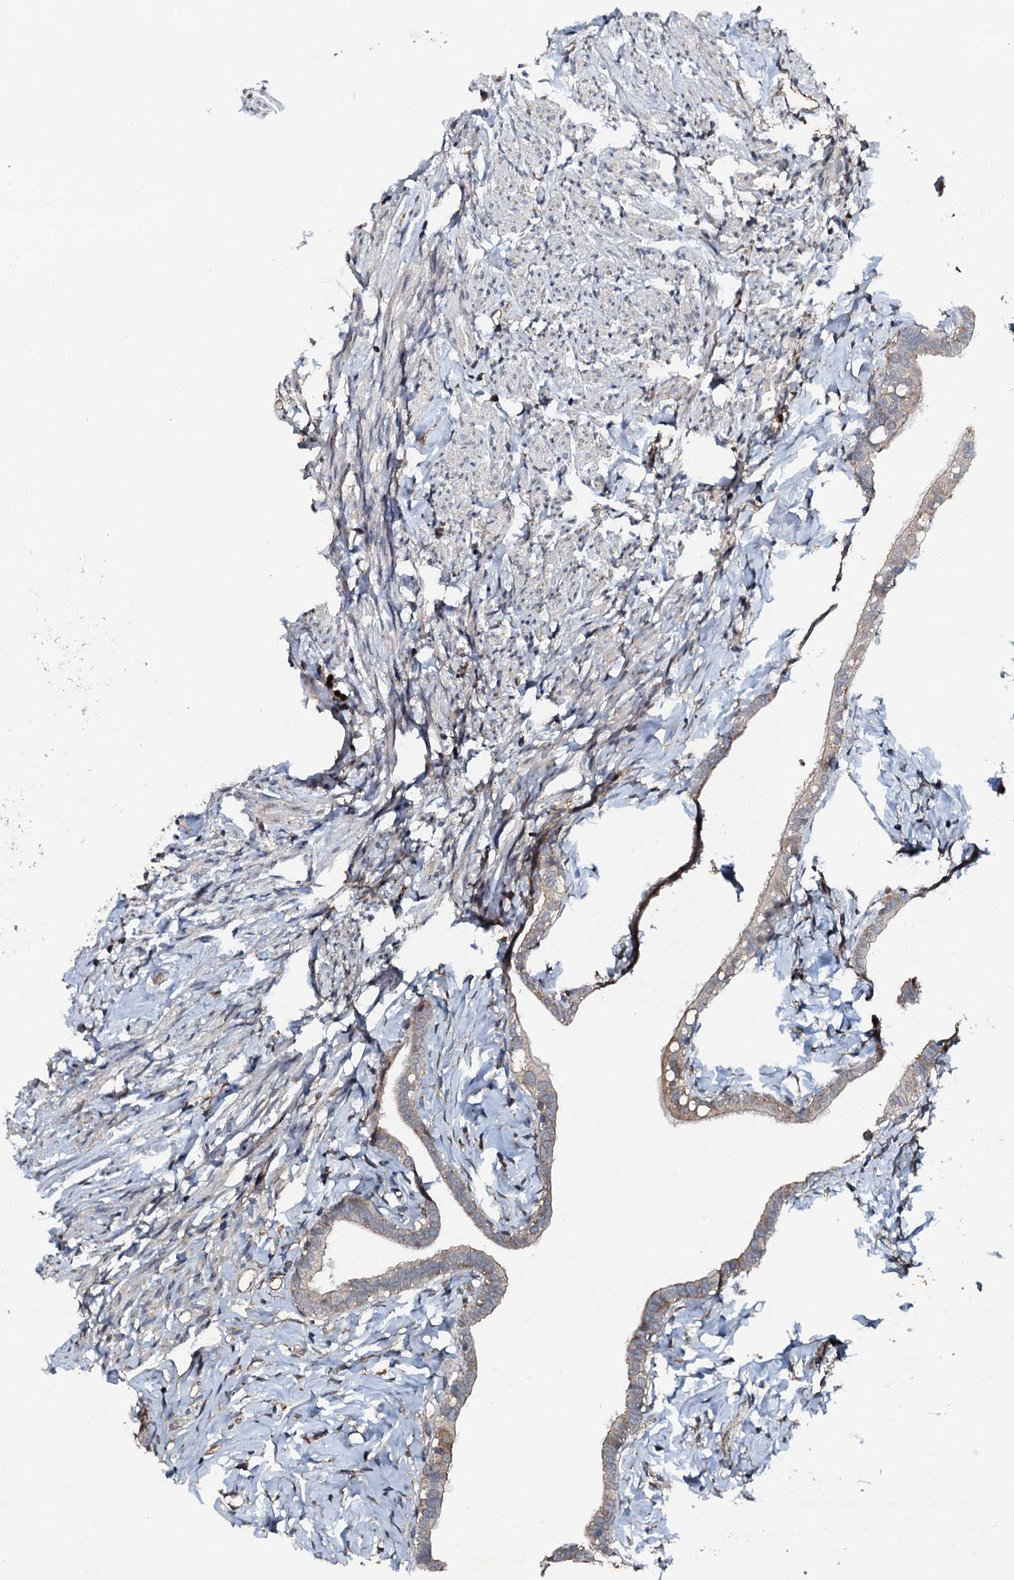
{"staining": {"intensity": "weak", "quantity": ">75%", "location": "cytoplasmic/membranous"}, "tissue": "fallopian tube", "cell_type": "Glandular cells", "image_type": "normal", "snomed": [{"axis": "morphology", "description": "Normal tissue, NOS"}, {"axis": "topography", "description": "Fallopian tube"}], "caption": "Immunohistochemistry micrograph of normal fallopian tube: human fallopian tube stained using immunohistochemistry exhibits low levels of weak protein expression localized specifically in the cytoplasmic/membranous of glandular cells, appearing as a cytoplasmic/membranous brown color.", "gene": "FLYWCH1", "patient": {"sex": "female", "age": 66}}